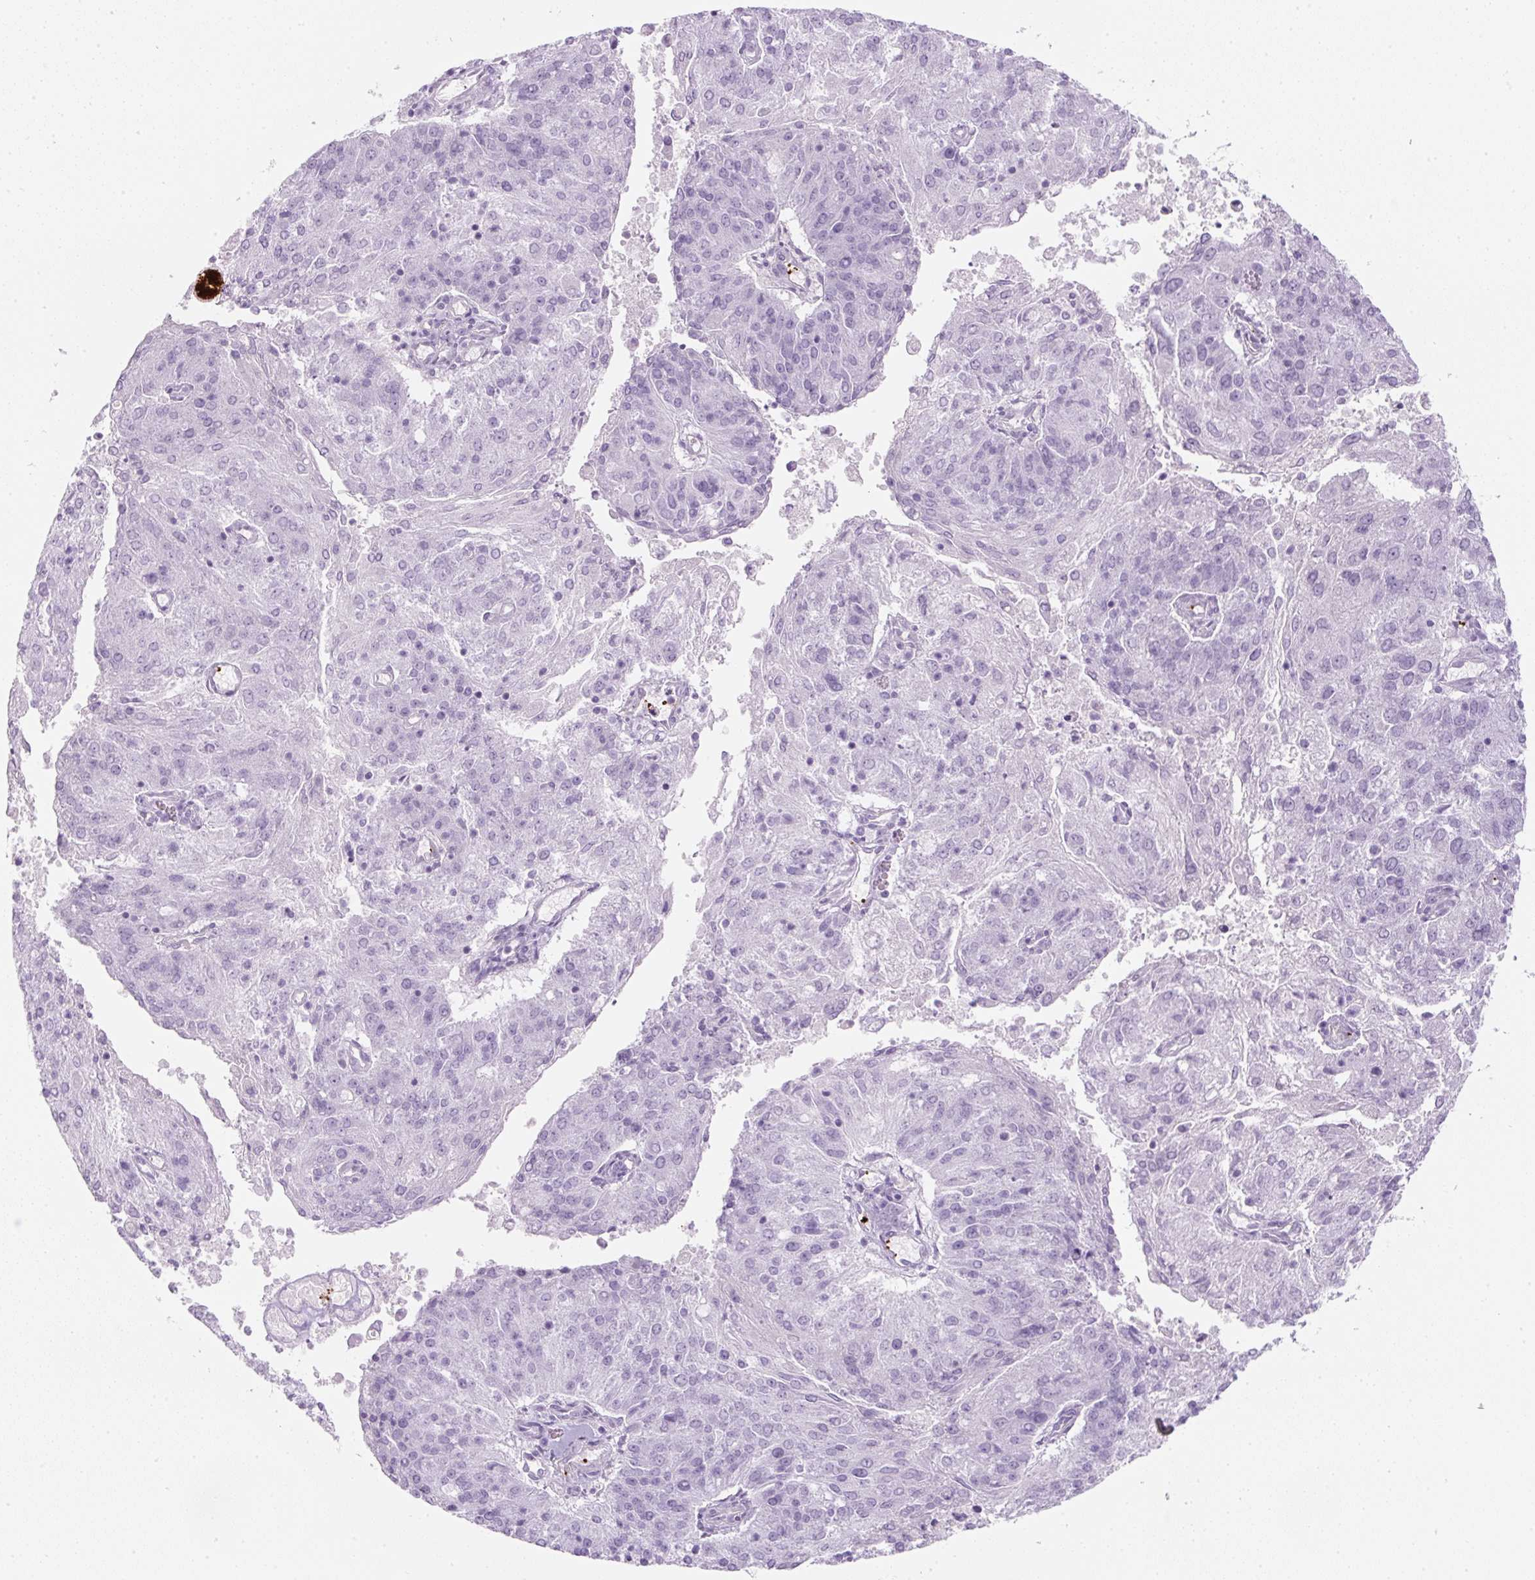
{"staining": {"intensity": "negative", "quantity": "none", "location": "none"}, "tissue": "endometrial cancer", "cell_type": "Tumor cells", "image_type": "cancer", "snomed": [{"axis": "morphology", "description": "Adenocarcinoma, NOS"}, {"axis": "topography", "description": "Endometrium"}], "caption": "Immunohistochemical staining of endometrial cancer (adenocarcinoma) displays no significant positivity in tumor cells. (Brightfield microscopy of DAB (3,3'-diaminobenzidine) immunohistochemistry (IHC) at high magnification).", "gene": "PF4V1", "patient": {"sex": "female", "age": 82}}